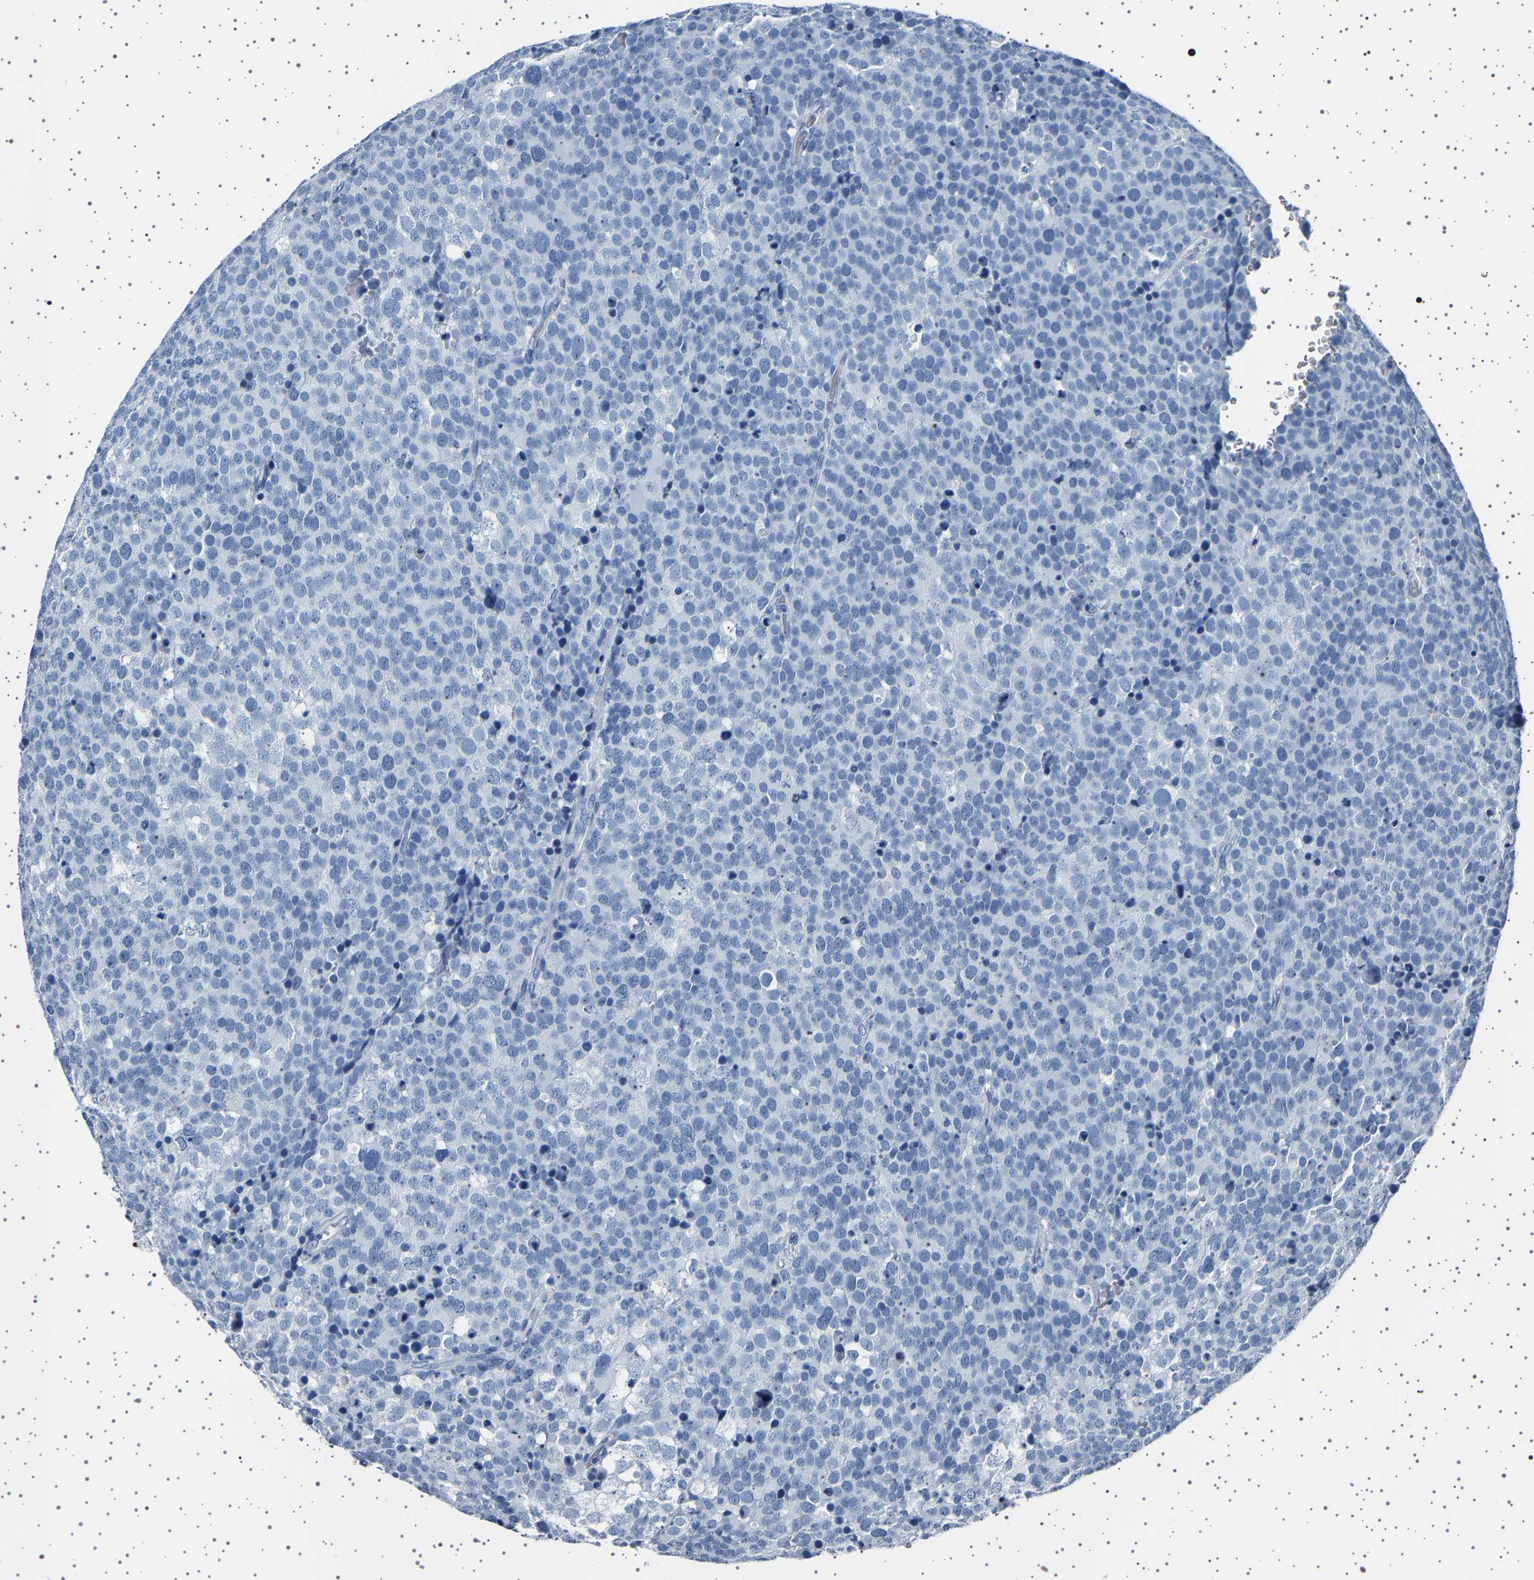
{"staining": {"intensity": "negative", "quantity": "none", "location": "none"}, "tissue": "testis cancer", "cell_type": "Tumor cells", "image_type": "cancer", "snomed": [{"axis": "morphology", "description": "Seminoma, NOS"}, {"axis": "topography", "description": "Testis"}], "caption": "The micrograph shows no staining of tumor cells in testis cancer.", "gene": "TFF3", "patient": {"sex": "male", "age": 71}}